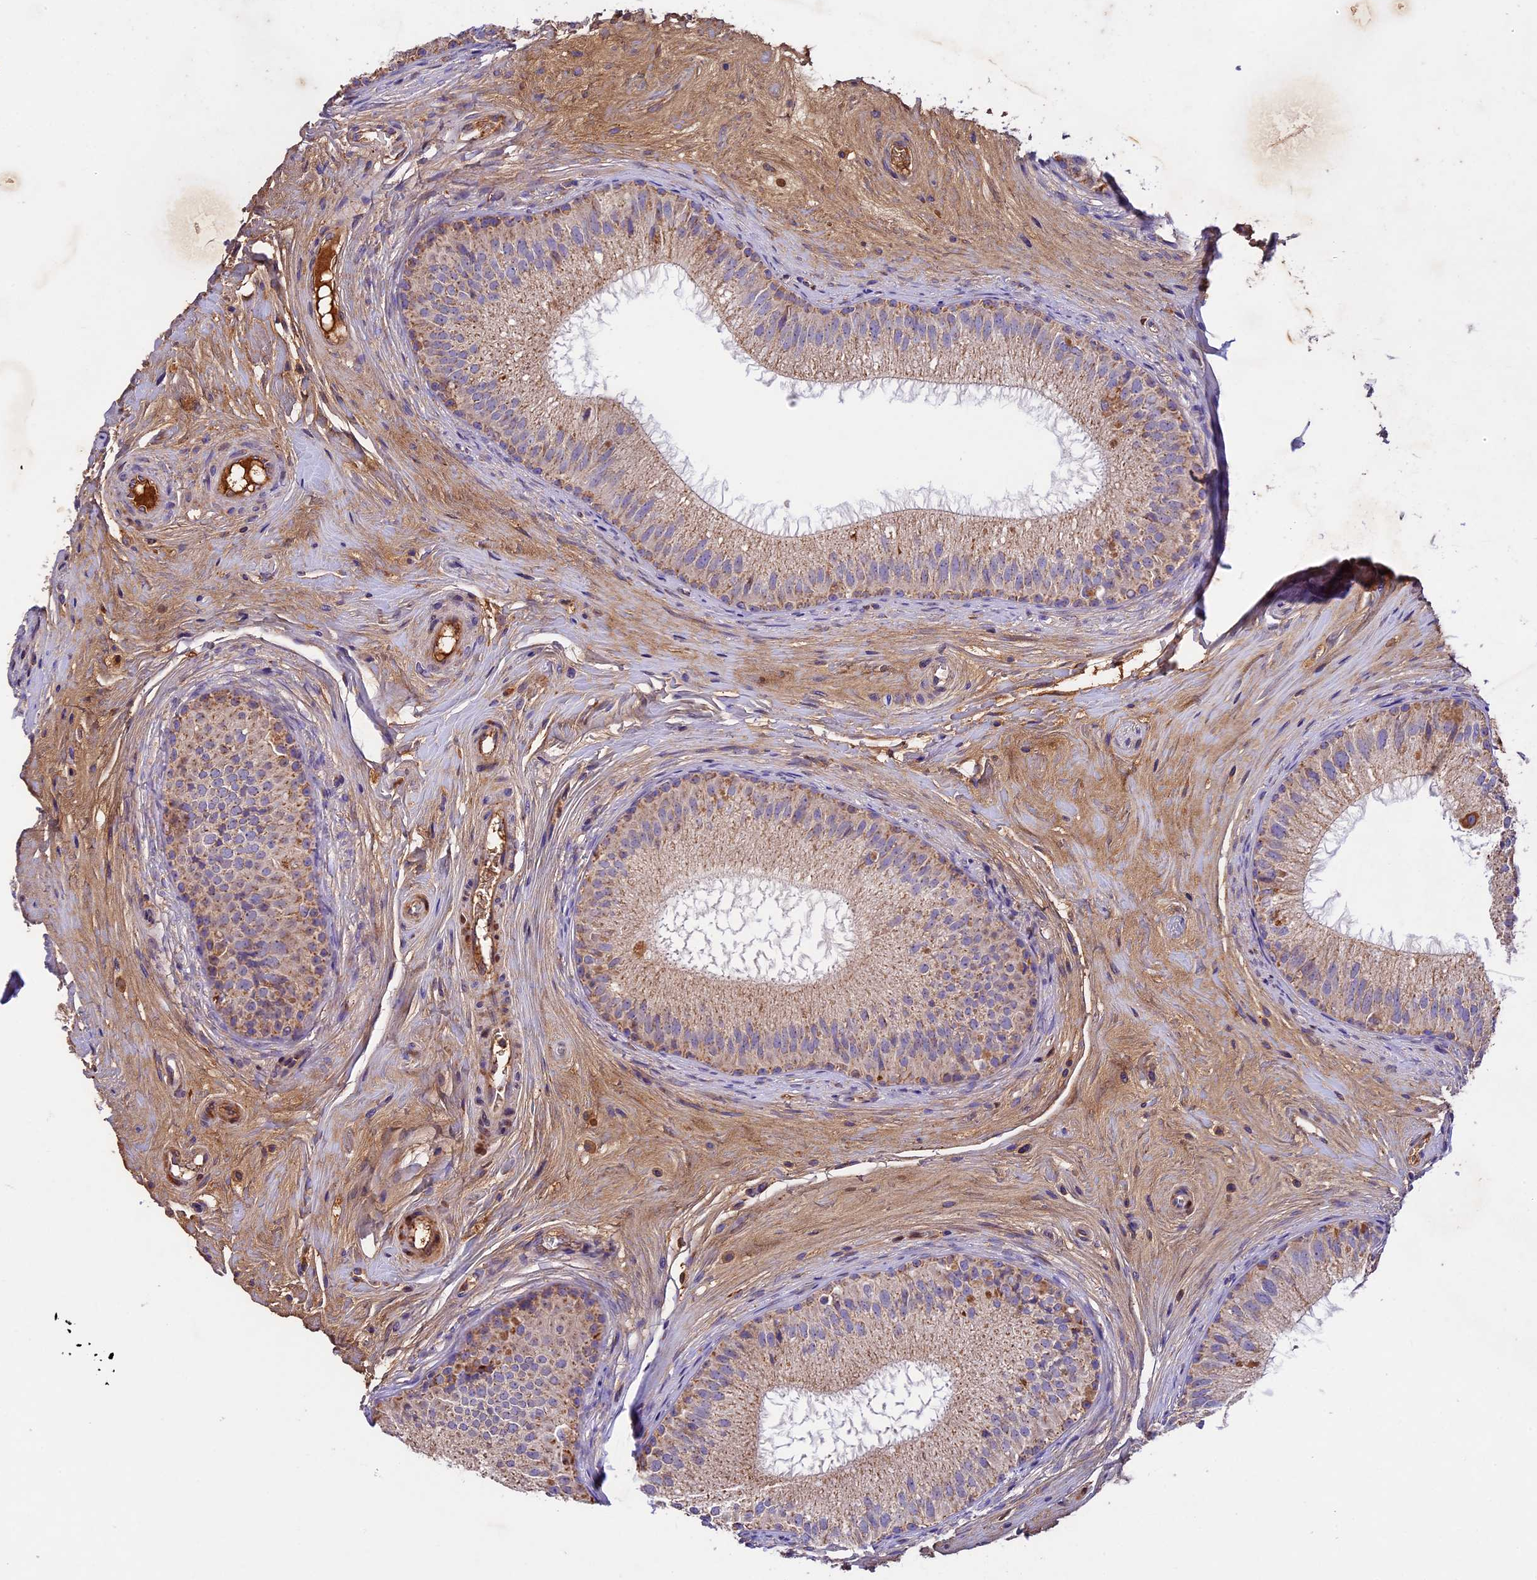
{"staining": {"intensity": "moderate", "quantity": "25%-75%", "location": "cytoplasmic/membranous"}, "tissue": "epididymis", "cell_type": "Glandular cells", "image_type": "normal", "snomed": [{"axis": "morphology", "description": "Normal tissue, NOS"}, {"axis": "topography", "description": "Epididymis"}], "caption": "Epididymis stained with a brown dye reveals moderate cytoplasmic/membranous positive positivity in approximately 25%-75% of glandular cells.", "gene": "OCEL1", "patient": {"sex": "male", "age": 33}}